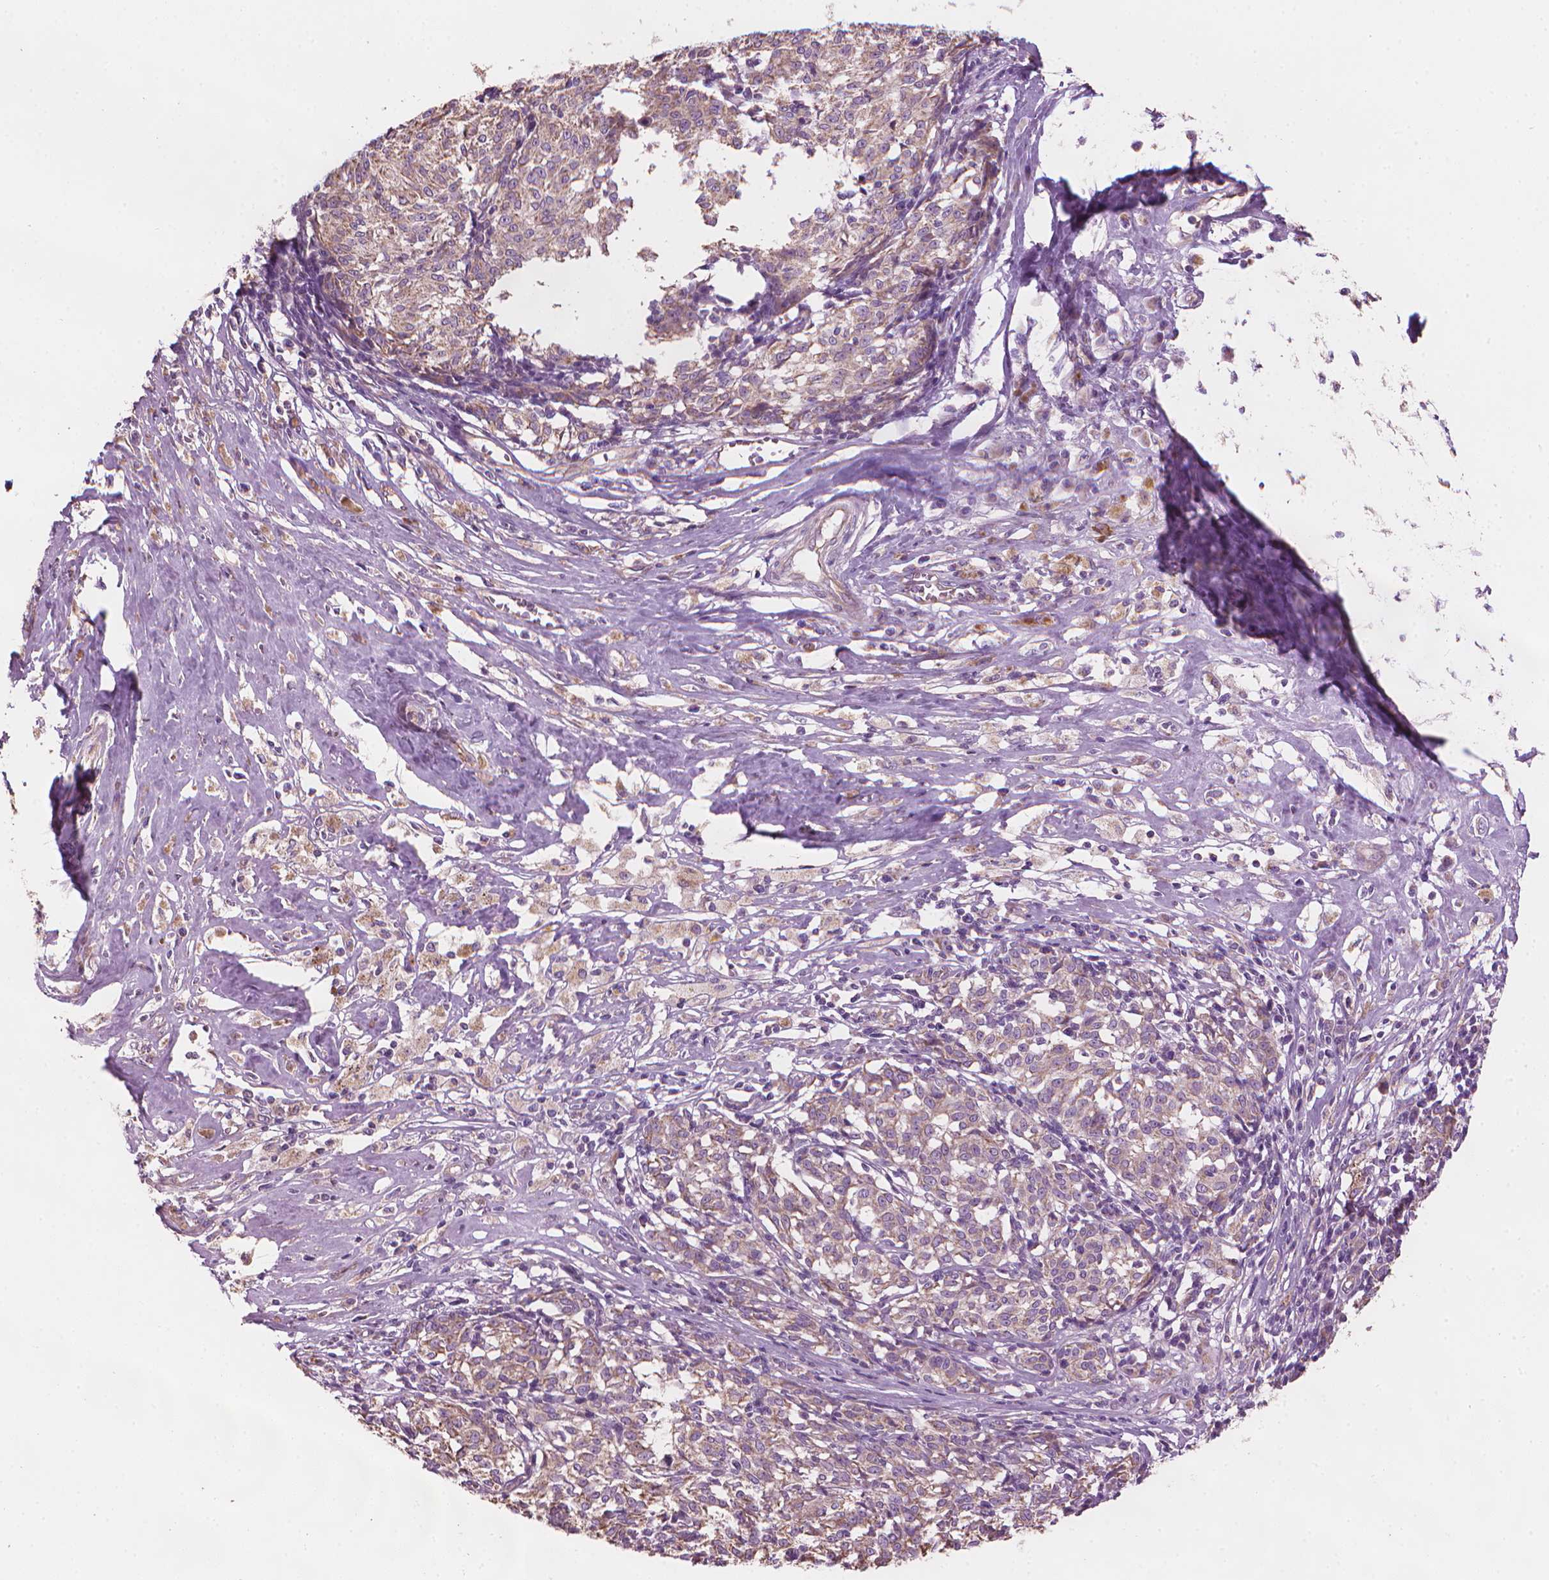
{"staining": {"intensity": "weak", "quantity": ">75%", "location": "cytoplasmic/membranous"}, "tissue": "melanoma", "cell_type": "Tumor cells", "image_type": "cancer", "snomed": [{"axis": "morphology", "description": "Malignant melanoma, NOS"}, {"axis": "topography", "description": "Skin"}], "caption": "Melanoma tissue demonstrates weak cytoplasmic/membranous positivity in about >75% of tumor cells", "gene": "TTC29", "patient": {"sex": "female", "age": 72}}